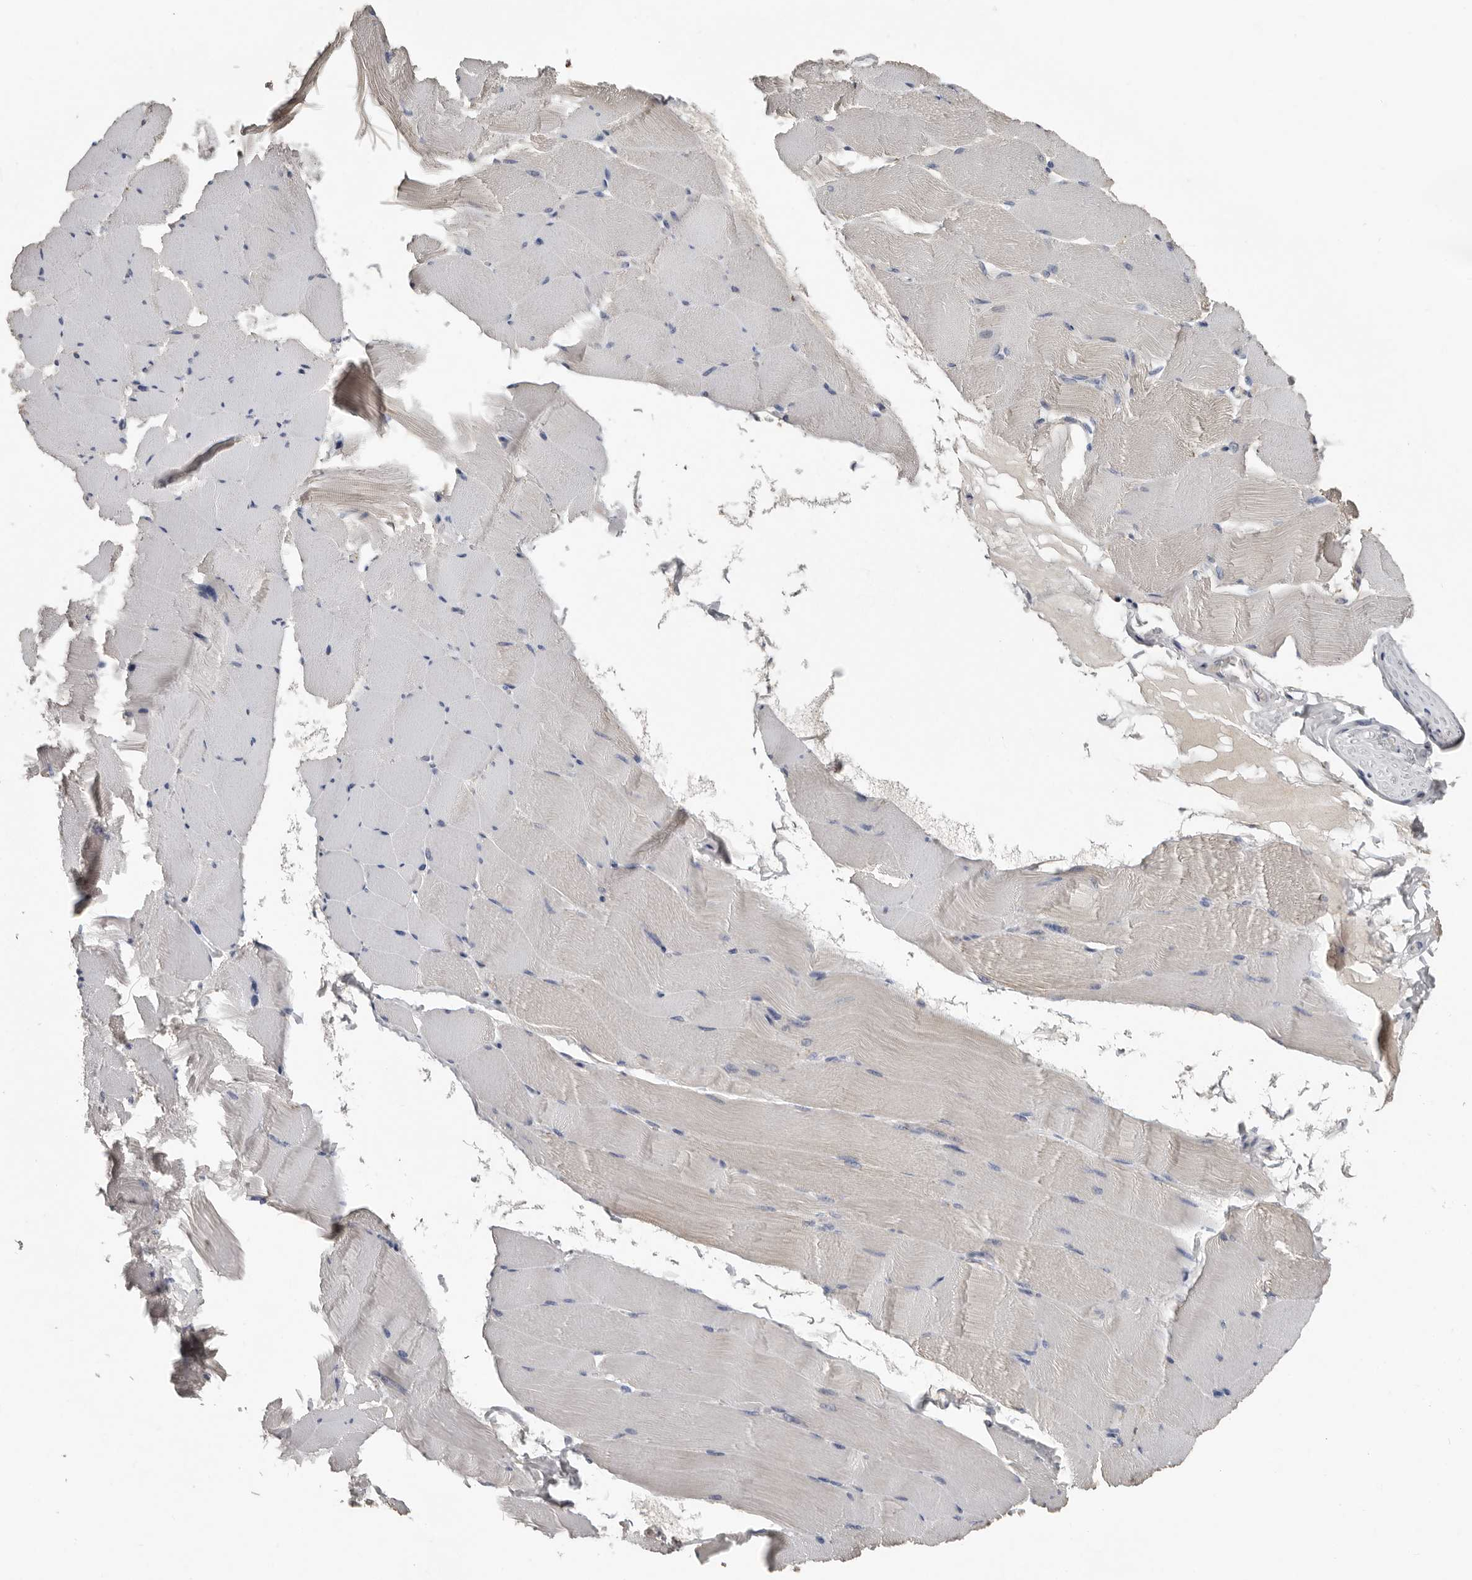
{"staining": {"intensity": "moderate", "quantity": "<25%", "location": "cytoplasmic/membranous"}, "tissue": "skeletal muscle", "cell_type": "Myocytes", "image_type": "normal", "snomed": [{"axis": "morphology", "description": "Normal tissue, NOS"}, {"axis": "topography", "description": "Skeletal muscle"}], "caption": "The image reveals a brown stain indicating the presence of a protein in the cytoplasmic/membranous of myocytes in skeletal muscle. (IHC, brightfield microscopy, high magnification).", "gene": "KIF26B", "patient": {"sex": "male", "age": 62}}